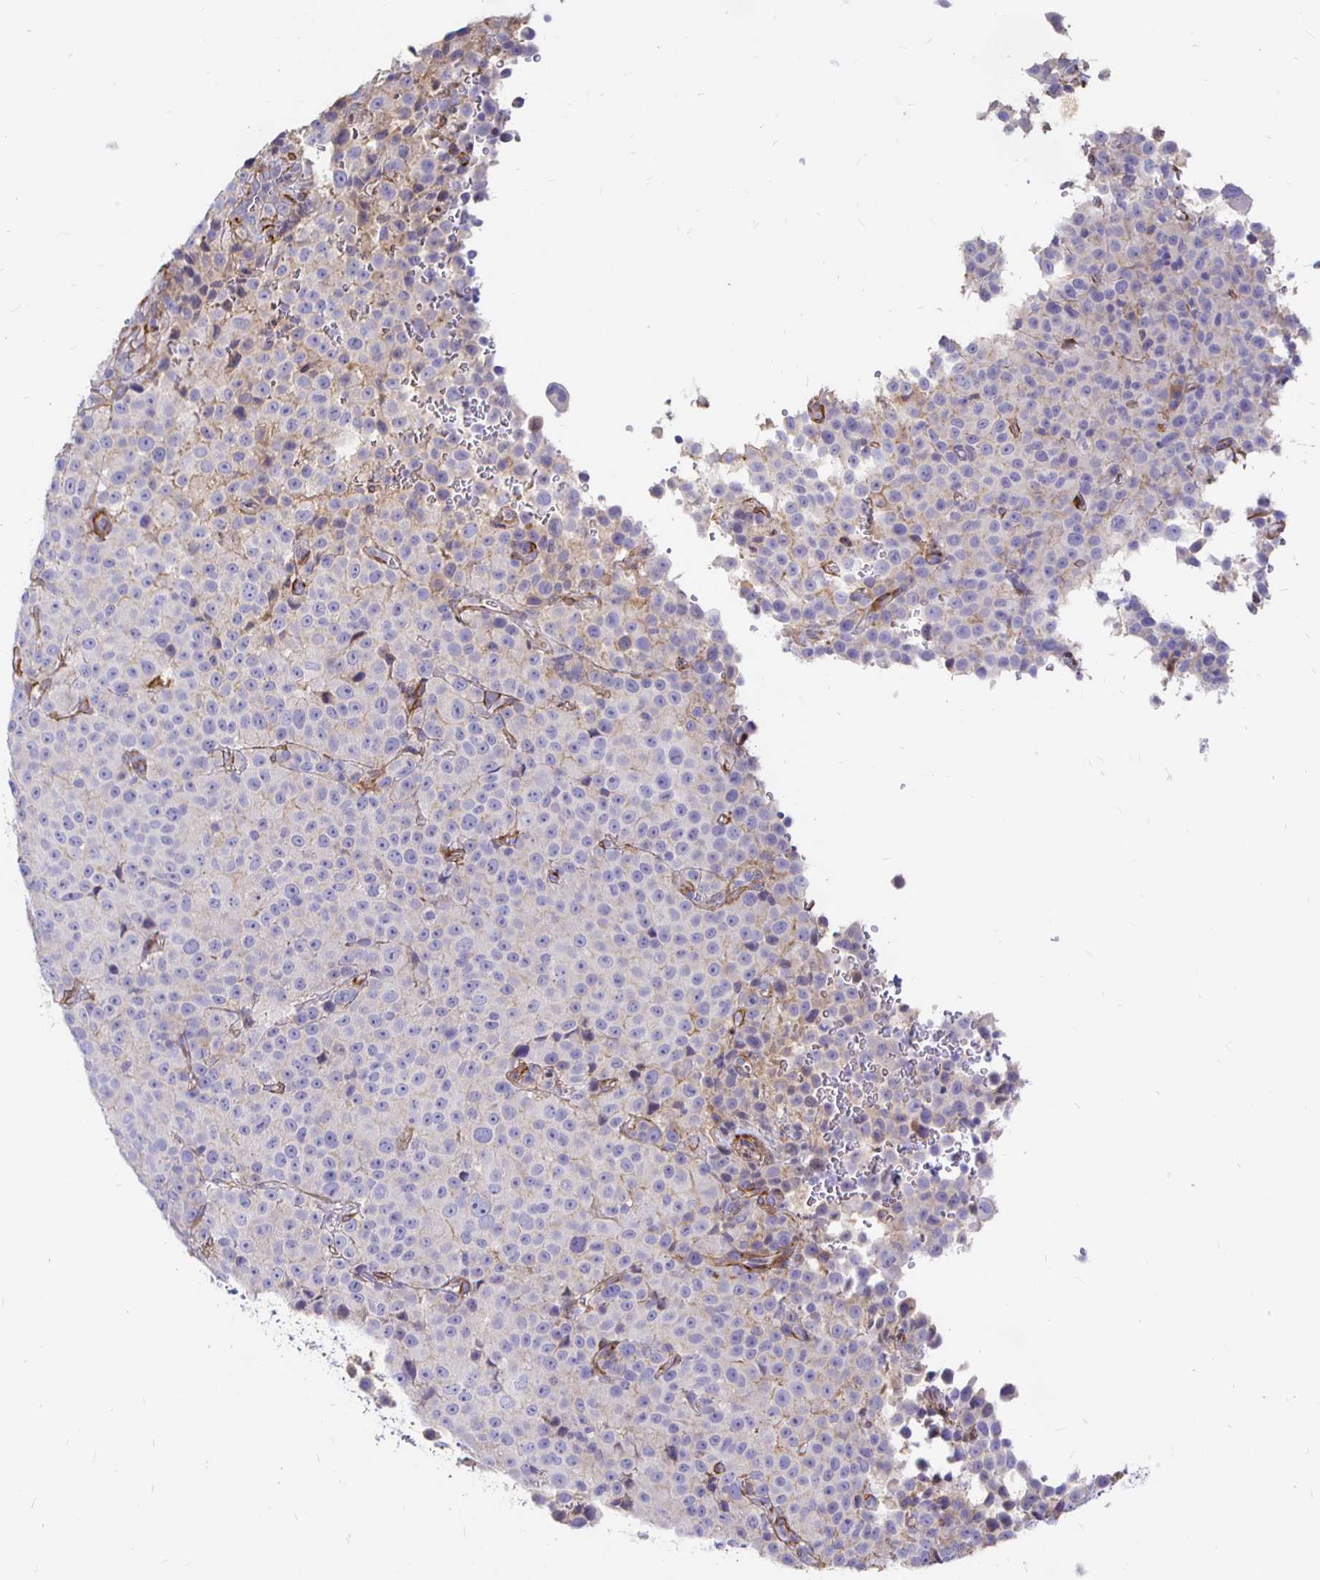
{"staining": {"intensity": "negative", "quantity": "none", "location": "none"}, "tissue": "melanoma", "cell_type": "Tumor cells", "image_type": "cancer", "snomed": [{"axis": "morphology", "description": "Malignant melanoma, Metastatic site"}, {"axis": "topography", "description": "Skin"}, {"axis": "topography", "description": "Lymph node"}], "caption": "Tumor cells are negative for protein expression in human melanoma.", "gene": "PALM2AKAP2", "patient": {"sex": "male", "age": 66}}